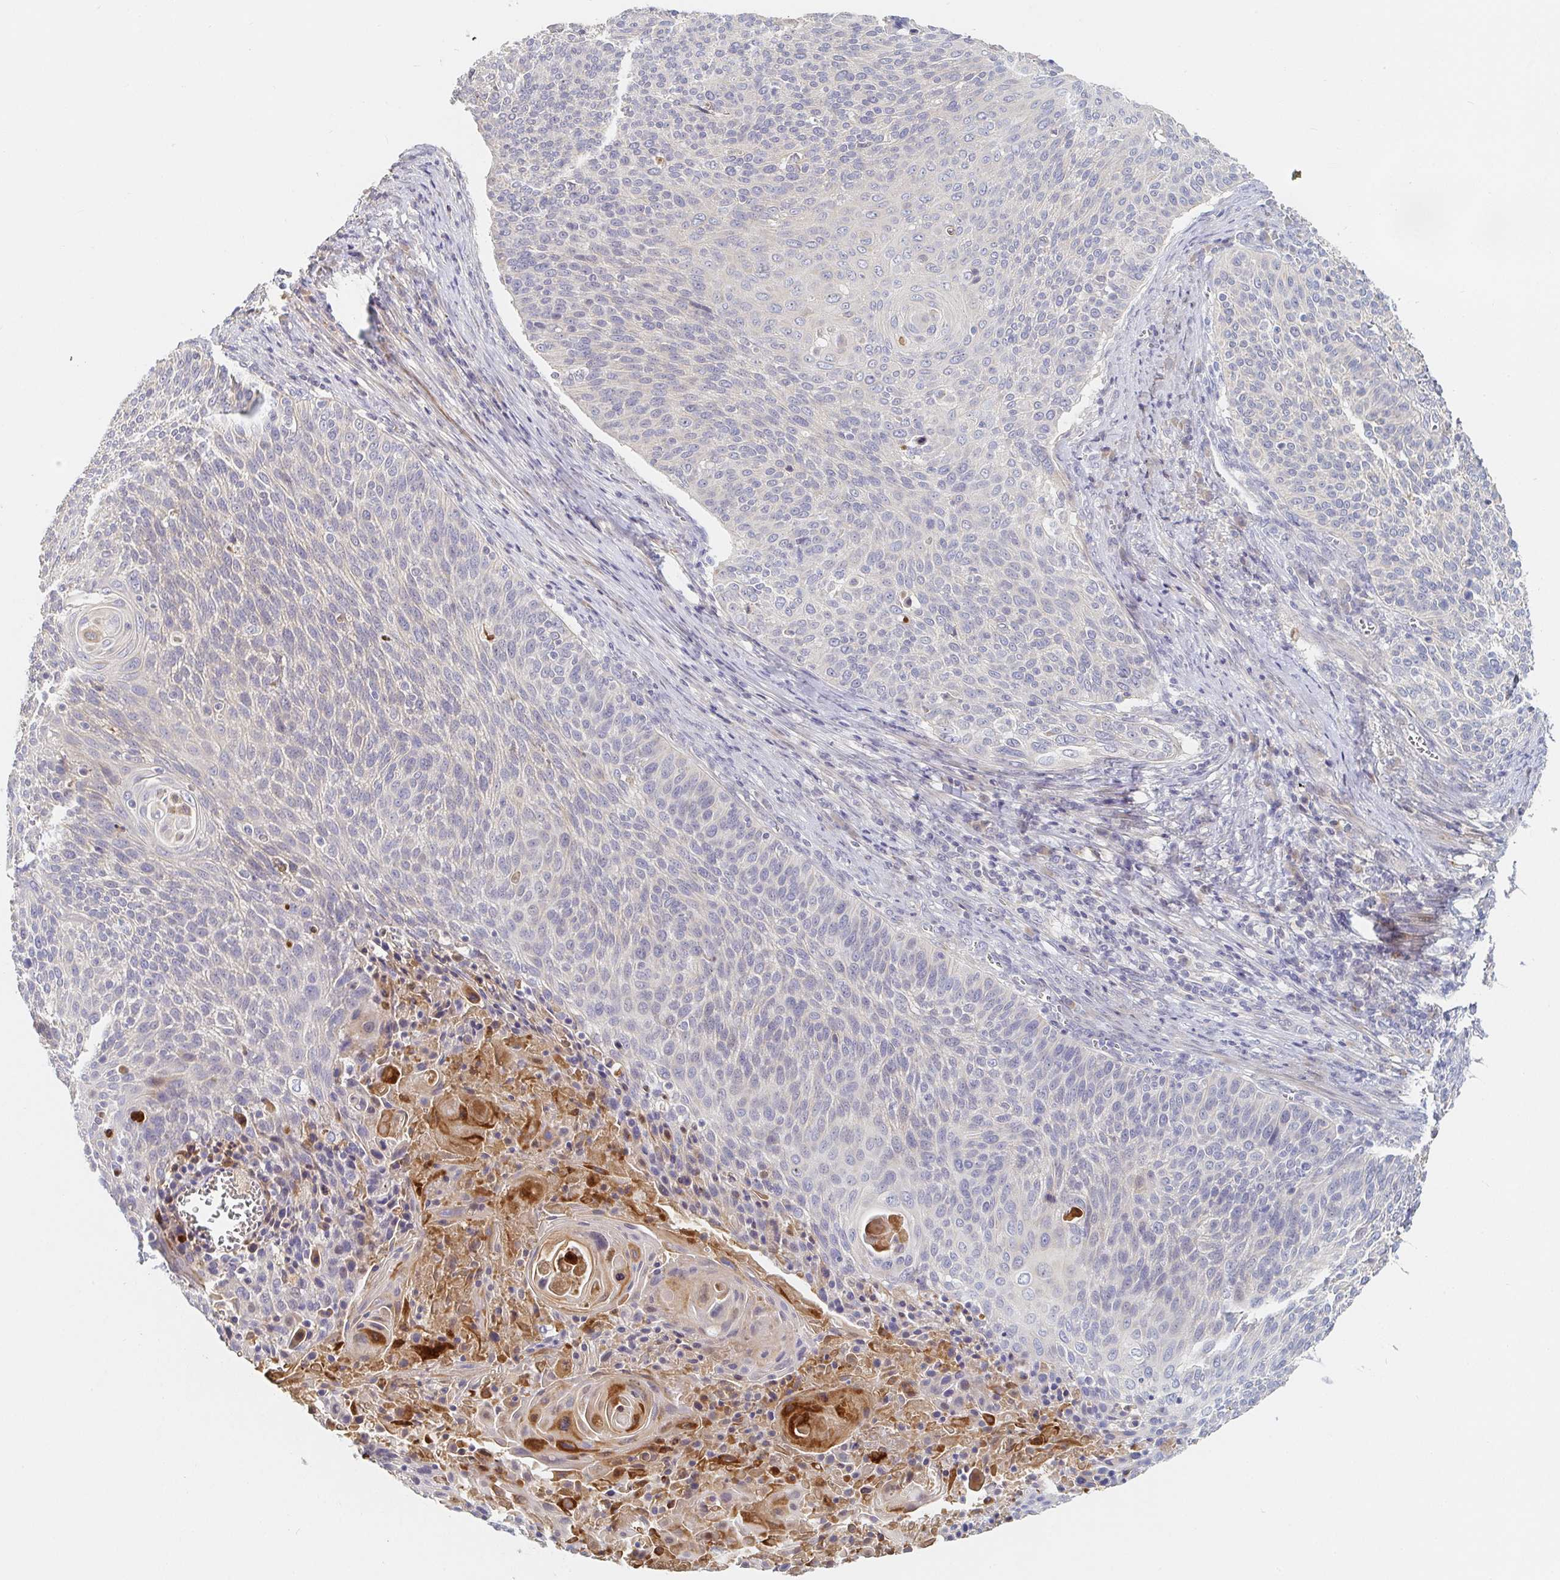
{"staining": {"intensity": "negative", "quantity": "none", "location": "none"}, "tissue": "cervical cancer", "cell_type": "Tumor cells", "image_type": "cancer", "snomed": [{"axis": "morphology", "description": "Squamous cell carcinoma, NOS"}, {"axis": "topography", "description": "Cervix"}], "caption": "Immunohistochemistry (IHC) of human squamous cell carcinoma (cervical) reveals no staining in tumor cells.", "gene": "NME9", "patient": {"sex": "female", "age": 31}}